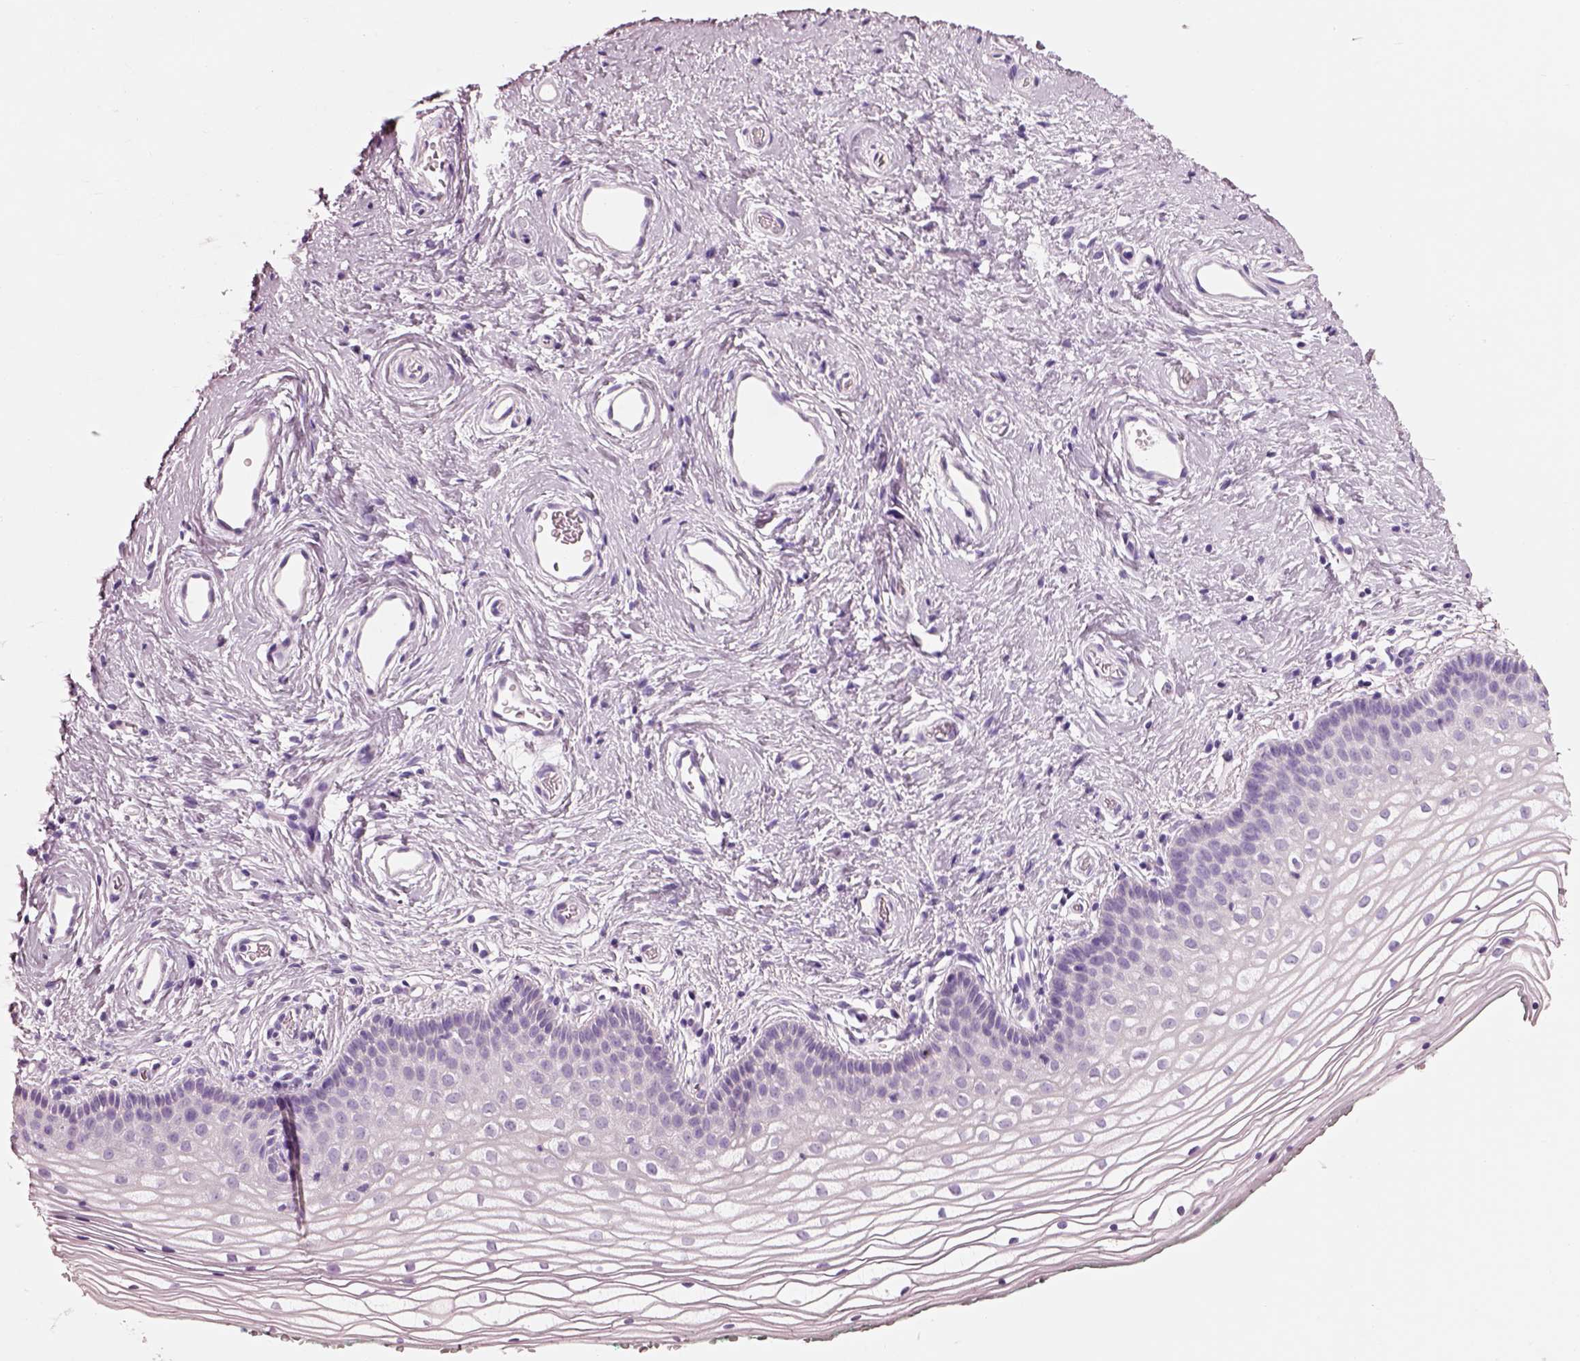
{"staining": {"intensity": "negative", "quantity": "none", "location": "none"}, "tissue": "vagina", "cell_type": "Squamous epithelial cells", "image_type": "normal", "snomed": [{"axis": "morphology", "description": "Normal tissue, NOS"}, {"axis": "topography", "description": "Vagina"}], "caption": "Vagina stained for a protein using immunohistochemistry reveals no expression squamous epithelial cells.", "gene": "PNOC", "patient": {"sex": "female", "age": 36}}